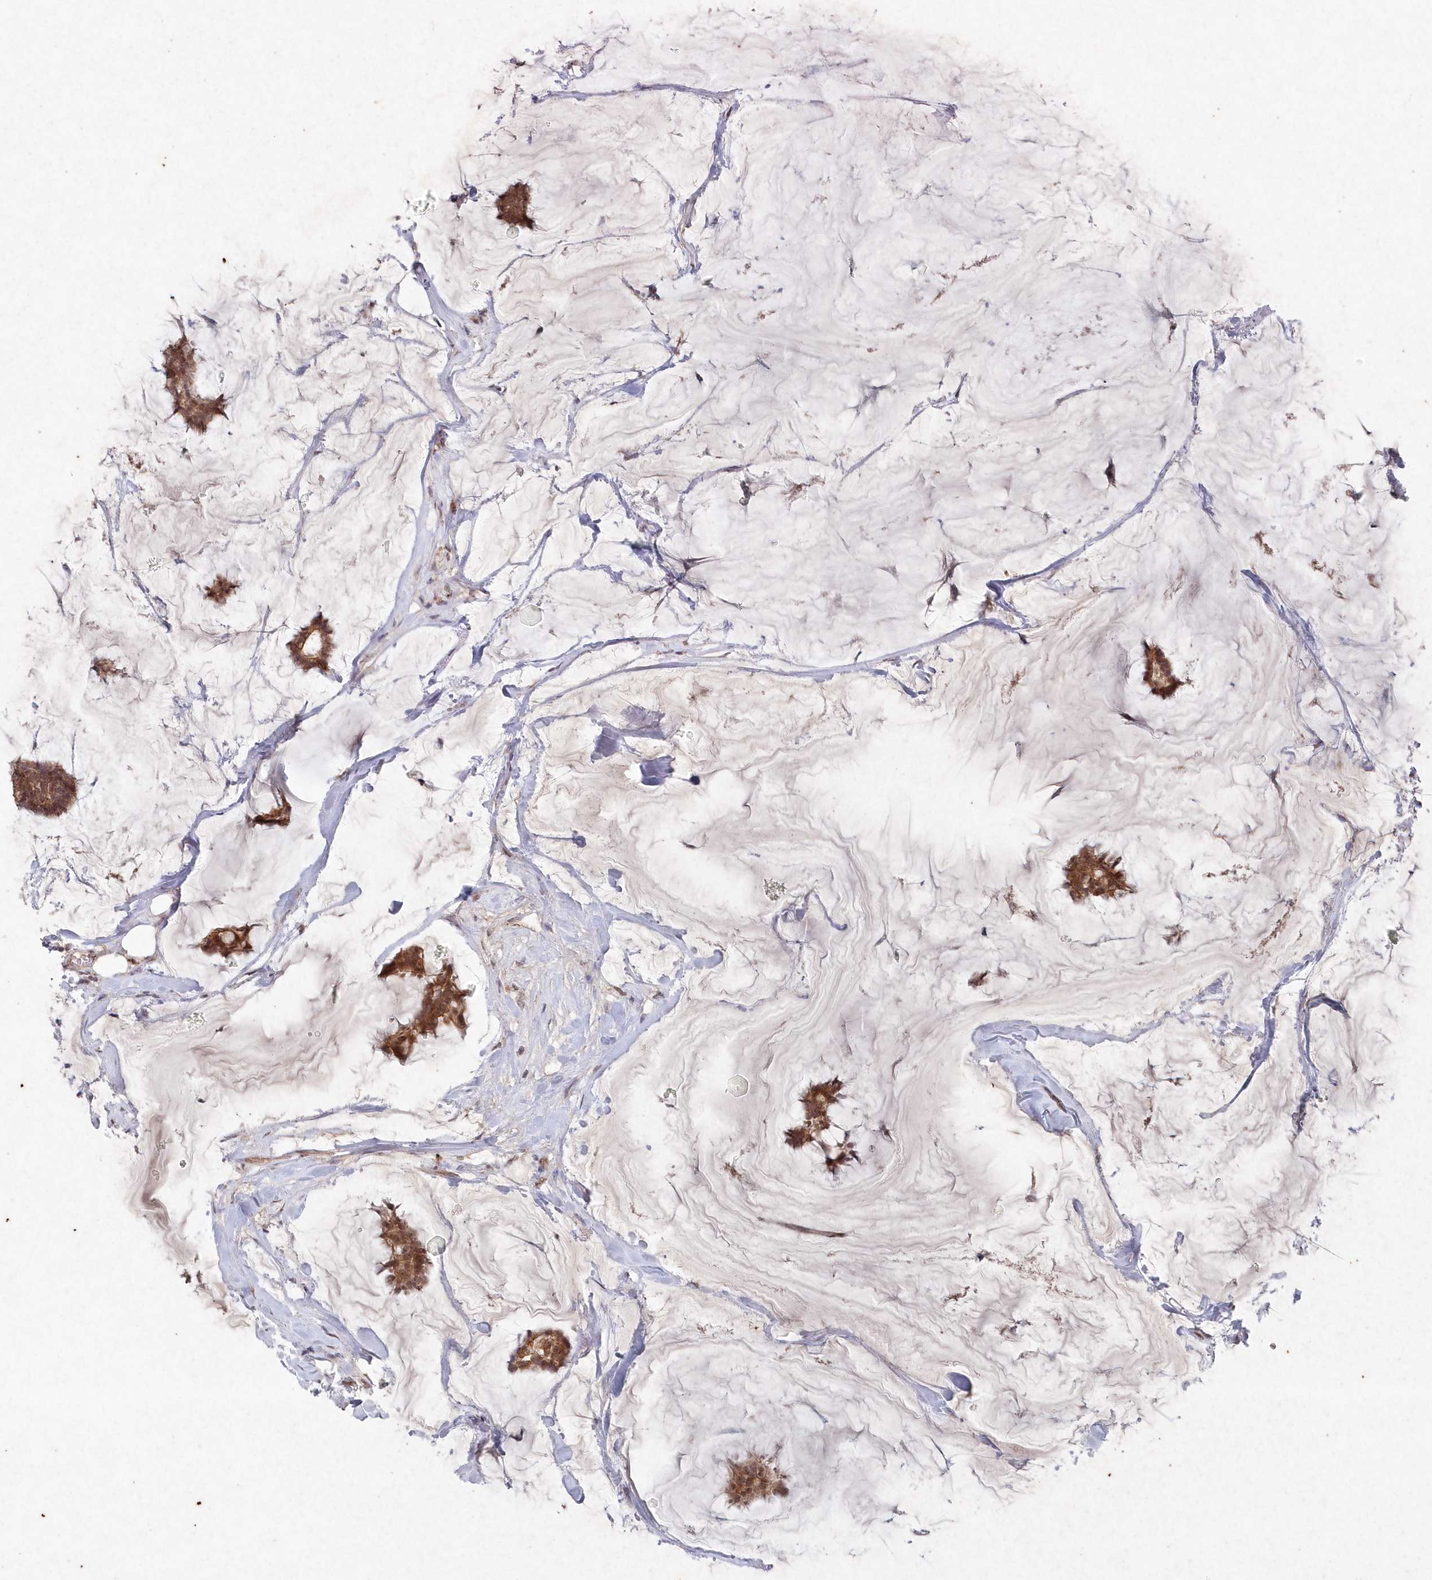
{"staining": {"intensity": "moderate", "quantity": ">75%", "location": "cytoplasmic/membranous,nuclear"}, "tissue": "breast cancer", "cell_type": "Tumor cells", "image_type": "cancer", "snomed": [{"axis": "morphology", "description": "Duct carcinoma"}, {"axis": "topography", "description": "Breast"}], "caption": "This is a photomicrograph of immunohistochemistry (IHC) staining of breast cancer (infiltrating ductal carcinoma), which shows moderate expression in the cytoplasmic/membranous and nuclear of tumor cells.", "gene": "VSIG2", "patient": {"sex": "female", "age": 93}}